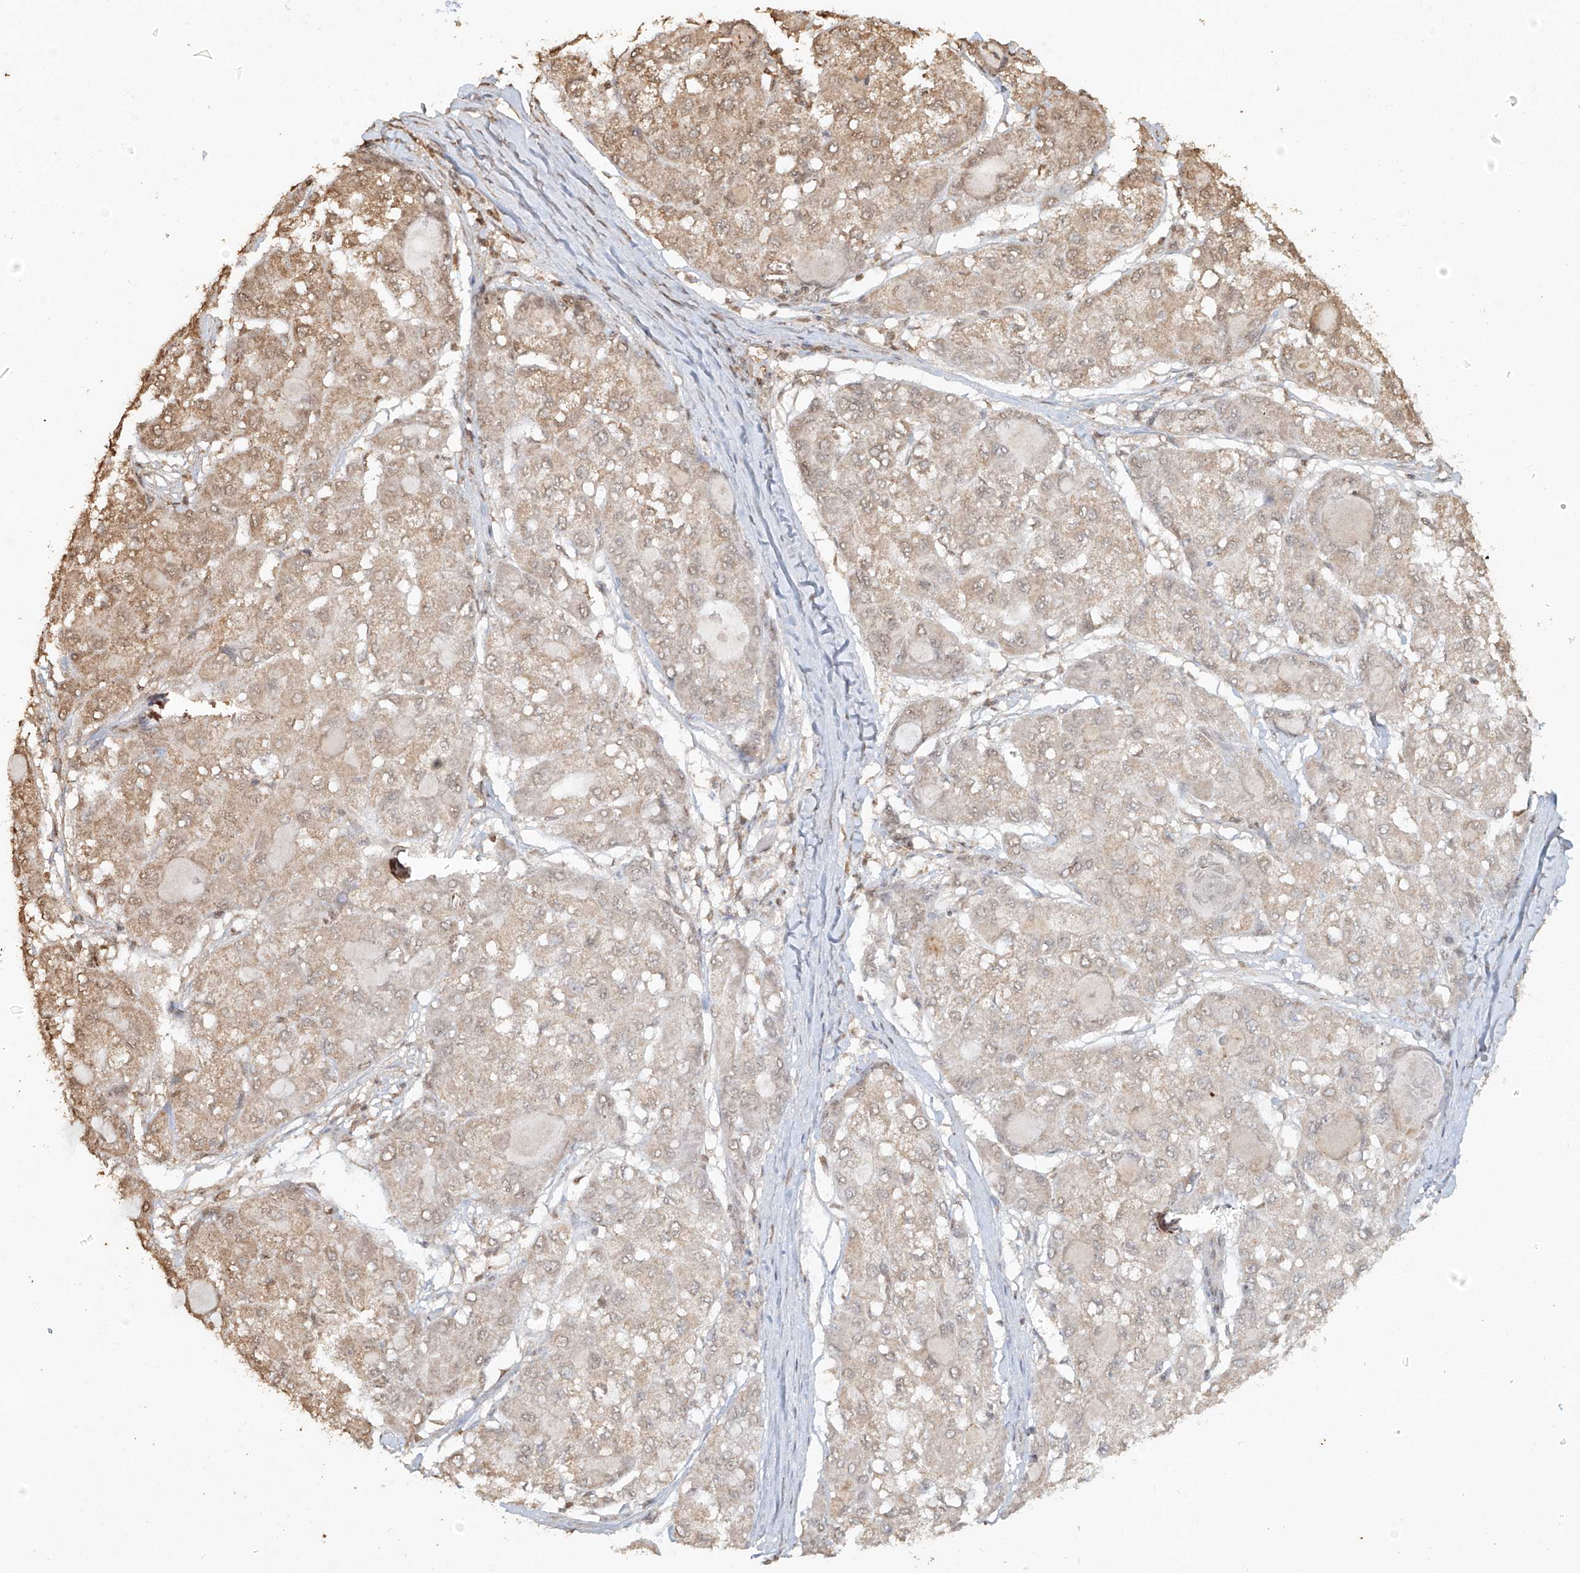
{"staining": {"intensity": "weak", "quantity": "25%-75%", "location": "cytoplasmic/membranous,nuclear"}, "tissue": "liver cancer", "cell_type": "Tumor cells", "image_type": "cancer", "snomed": [{"axis": "morphology", "description": "Carcinoma, Hepatocellular, NOS"}, {"axis": "topography", "description": "Liver"}], "caption": "A histopathology image showing weak cytoplasmic/membranous and nuclear expression in about 25%-75% of tumor cells in liver hepatocellular carcinoma, as visualized by brown immunohistochemical staining.", "gene": "TIGAR", "patient": {"sex": "male", "age": 80}}